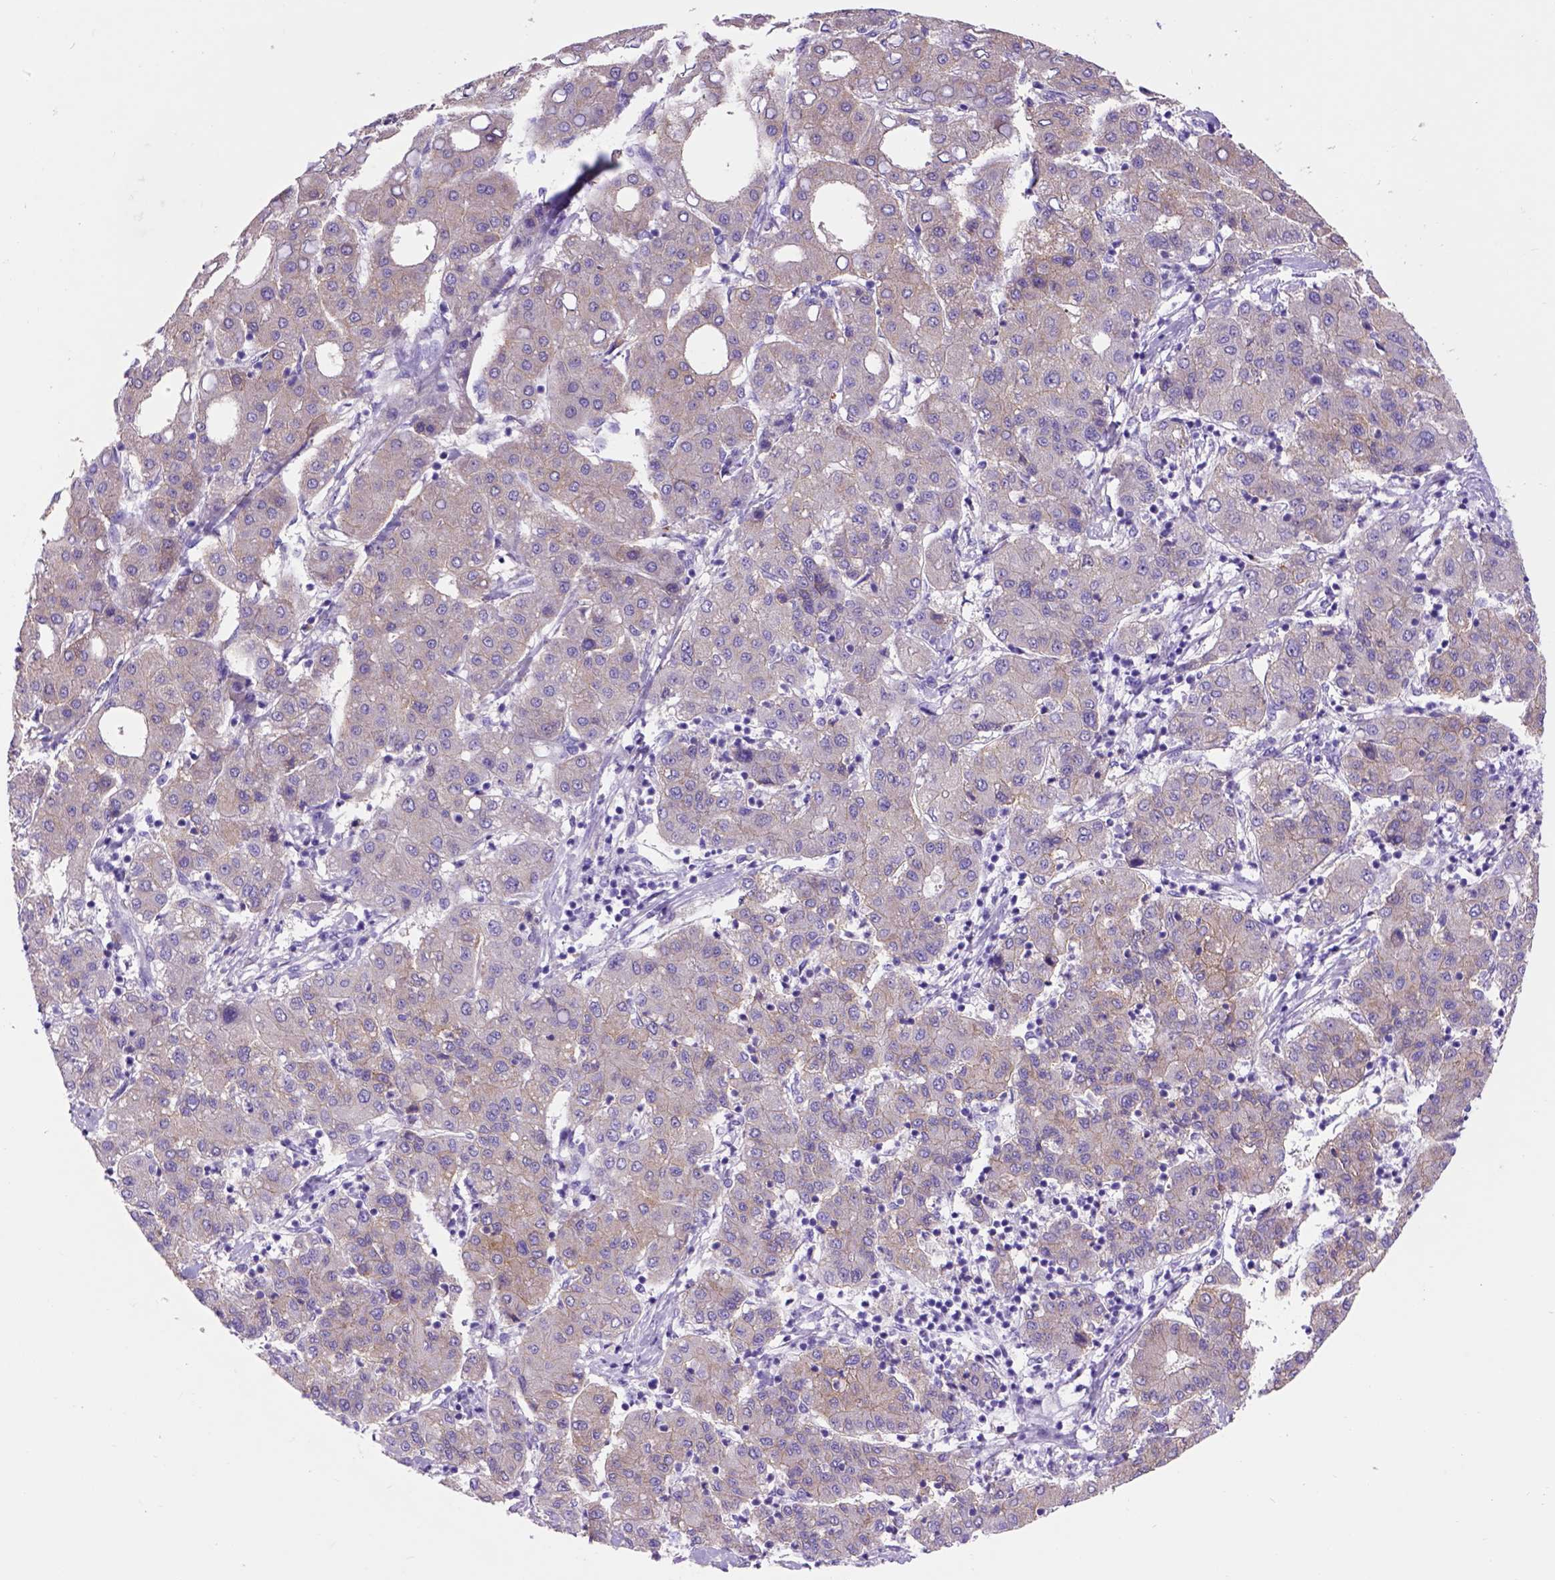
{"staining": {"intensity": "weak", "quantity": ">75%", "location": "cytoplasmic/membranous"}, "tissue": "liver cancer", "cell_type": "Tumor cells", "image_type": "cancer", "snomed": [{"axis": "morphology", "description": "Carcinoma, Hepatocellular, NOS"}, {"axis": "topography", "description": "Liver"}], "caption": "Human hepatocellular carcinoma (liver) stained with a protein marker exhibits weak staining in tumor cells.", "gene": "EGFR", "patient": {"sex": "male", "age": 65}}